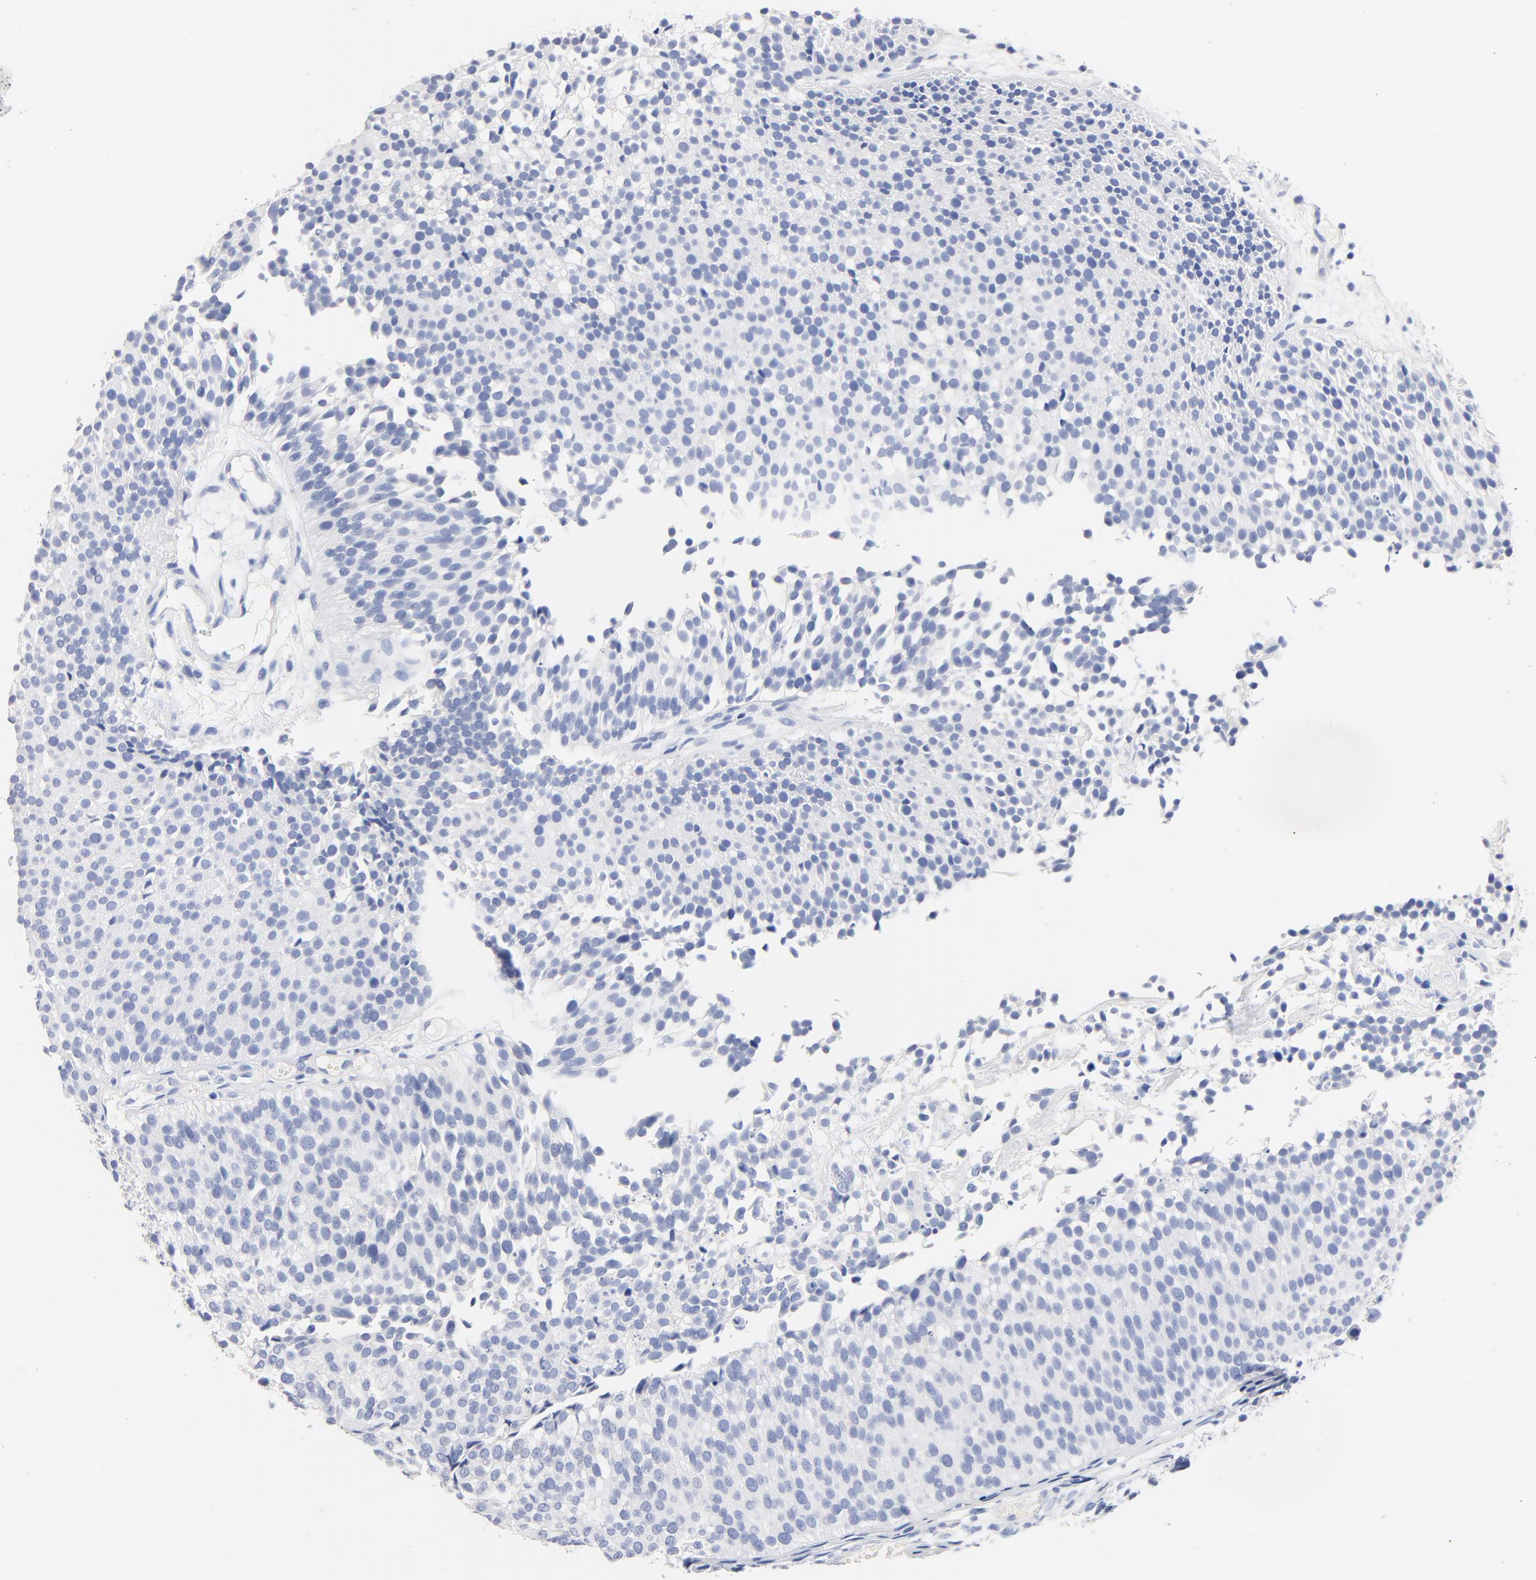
{"staining": {"intensity": "negative", "quantity": "none", "location": "none"}, "tissue": "urothelial cancer", "cell_type": "Tumor cells", "image_type": "cancer", "snomed": [{"axis": "morphology", "description": "Urothelial carcinoma, Low grade"}, {"axis": "topography", "description": "Urinary bladder"}], "caption": "Immunohistochemical staining of urothelial carcinoma (low-grade) demonstrates no significant positivity in tumor cells.", "gene": "CPS1", "patient": {"sex": "male", "age": 85}}